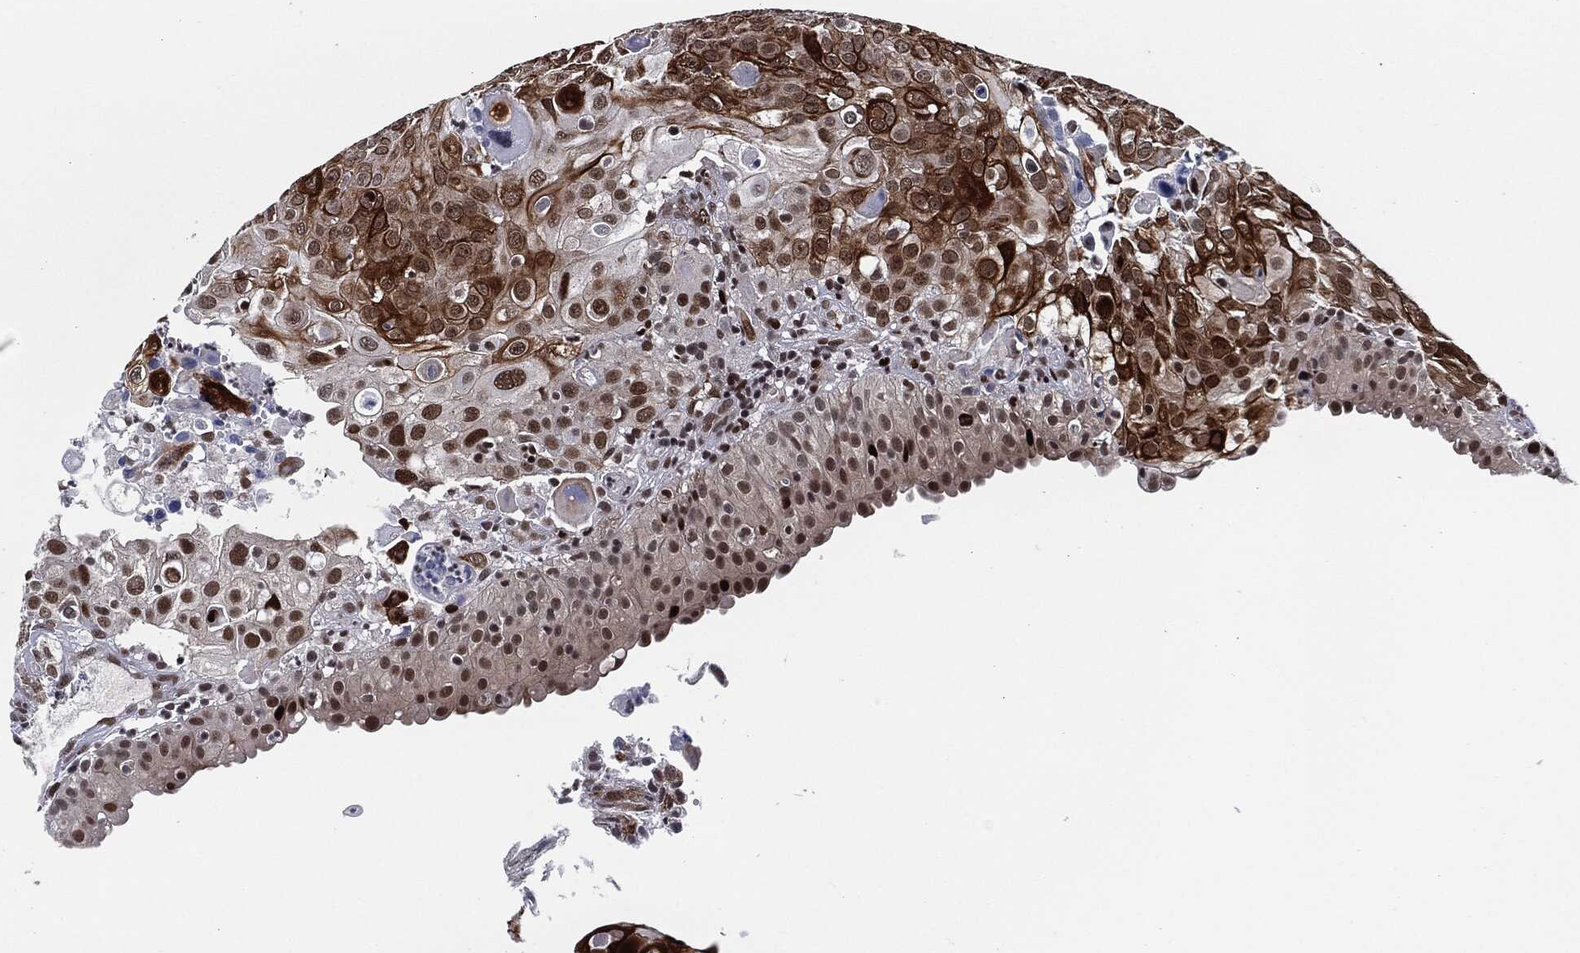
{"staining": {"intensity": "strong", "quantity": "25%-75%", "location": "cytoplasmic/membranous,nuclear"}, "tissue": "urothelial cancer", "cell_type": "Tumor cells", "image_type": "cancer", "snomed": [{"axis": "morphology", "description": "Urothelial carcinoma, High grade"}, {"axis": "topography", "description": "Urinary bladder"}], "caption": "About 25%-75% of tumor cells in human high-grade urothelial carcinoma show strong cytoplasmic/membranous and nuclear protein staining as visualized by brown immunohistochemical staining.", "gene": "AKT2", "patient": {"sex": "female", "age": 79}}